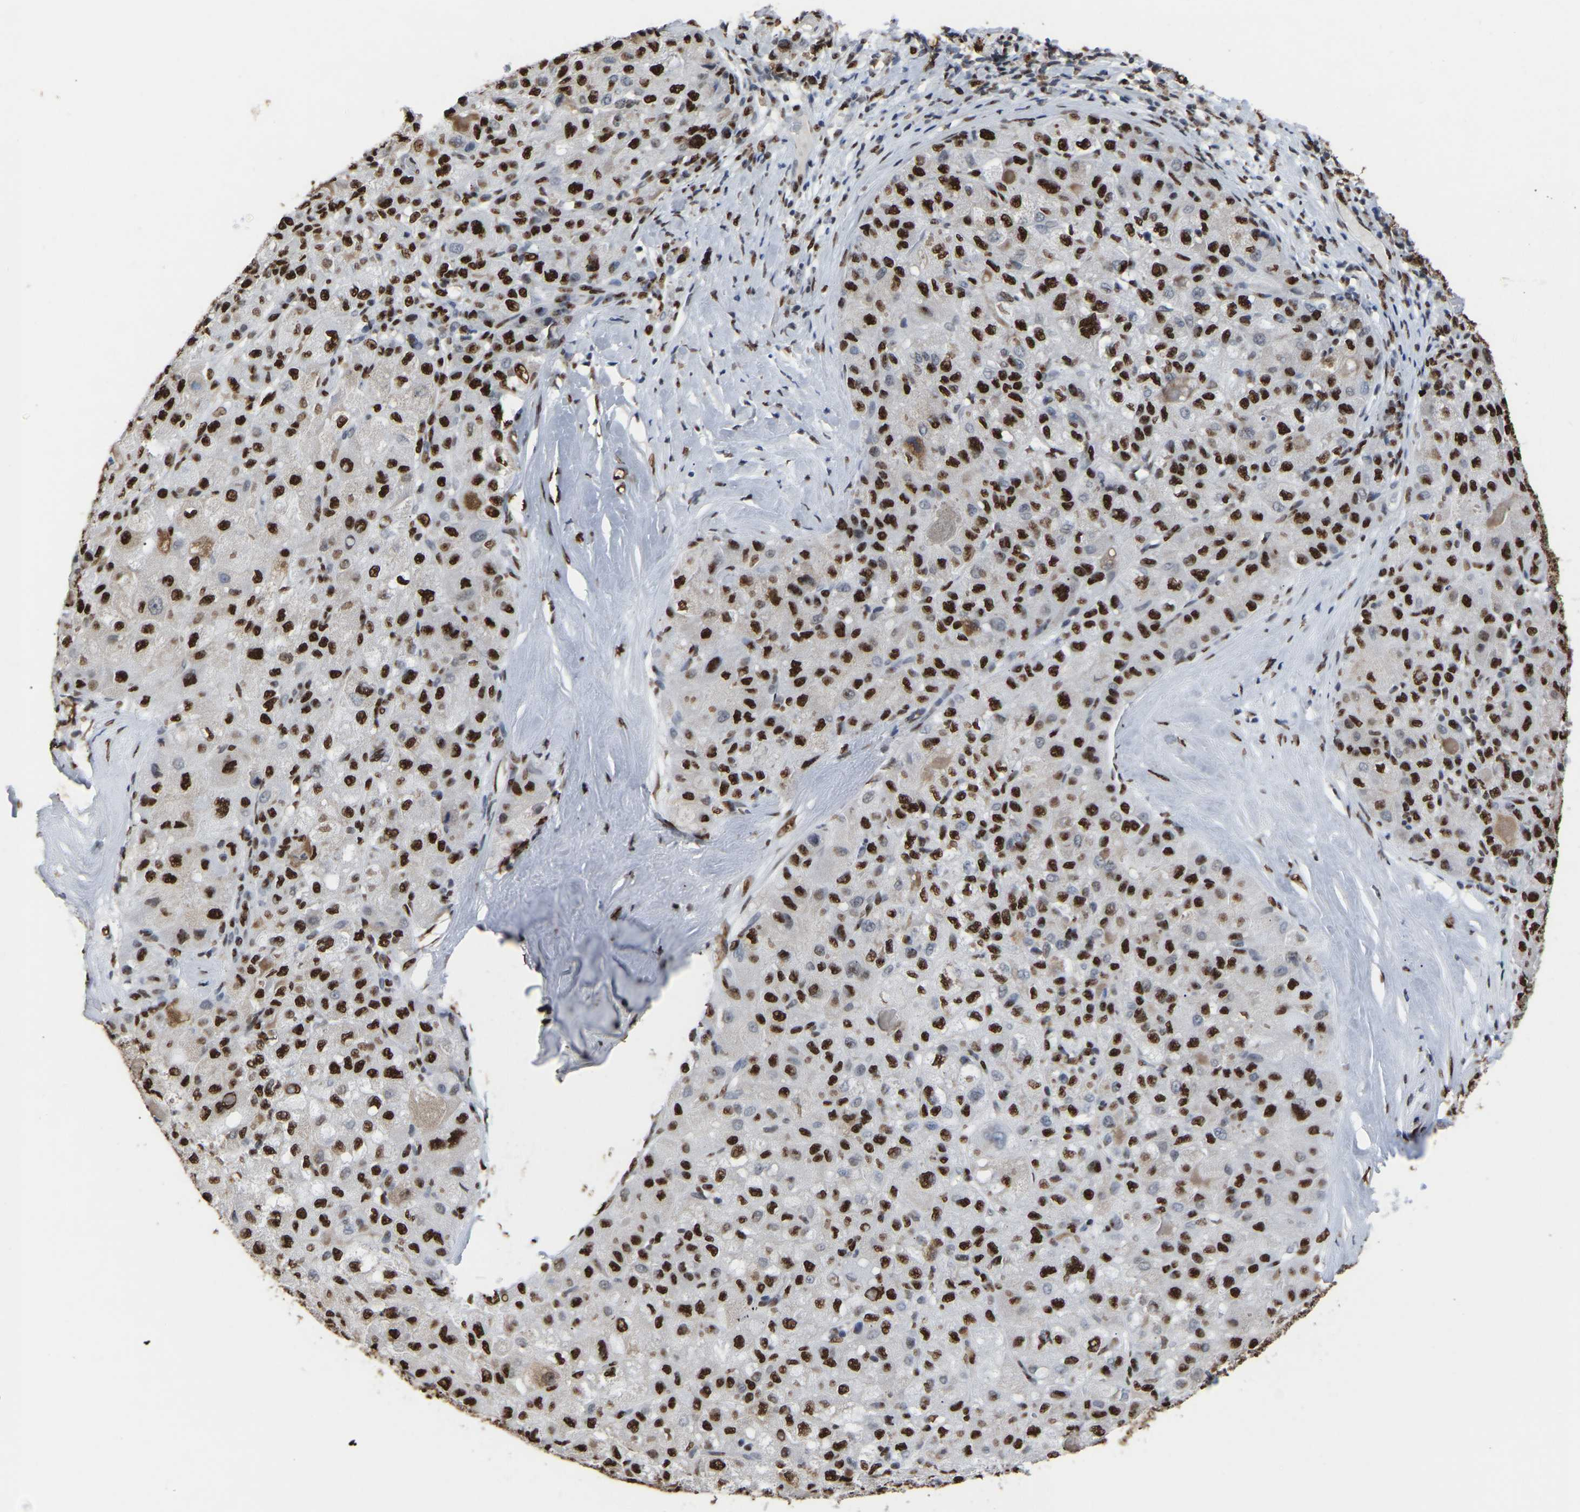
{"staining": {"intensity": "strong", "quantity": ">75%", "location": "nuclear"}, "tissue": "liver cancer", "cell_type": "Tumor cells", "image_type": "cancer", "snomed": [{"axis": "morphology", "description": "Carcinoma, Hepatocellular, NOS"}, {"axis": "topography", "description": "Liver"}], "caption": "Immunohistochemistry micrograph of neoplastic tissue: human liver cancer (hepatocellular carcinoma) stained using immunohistochemistry (IHC) reveals high levels of strong protein expression localized specifically in the nuclear of tumor cells, appearing as a nuclear brown color.", "gene": "RBL2", "patient": {"sex": "male", "age": 80}}